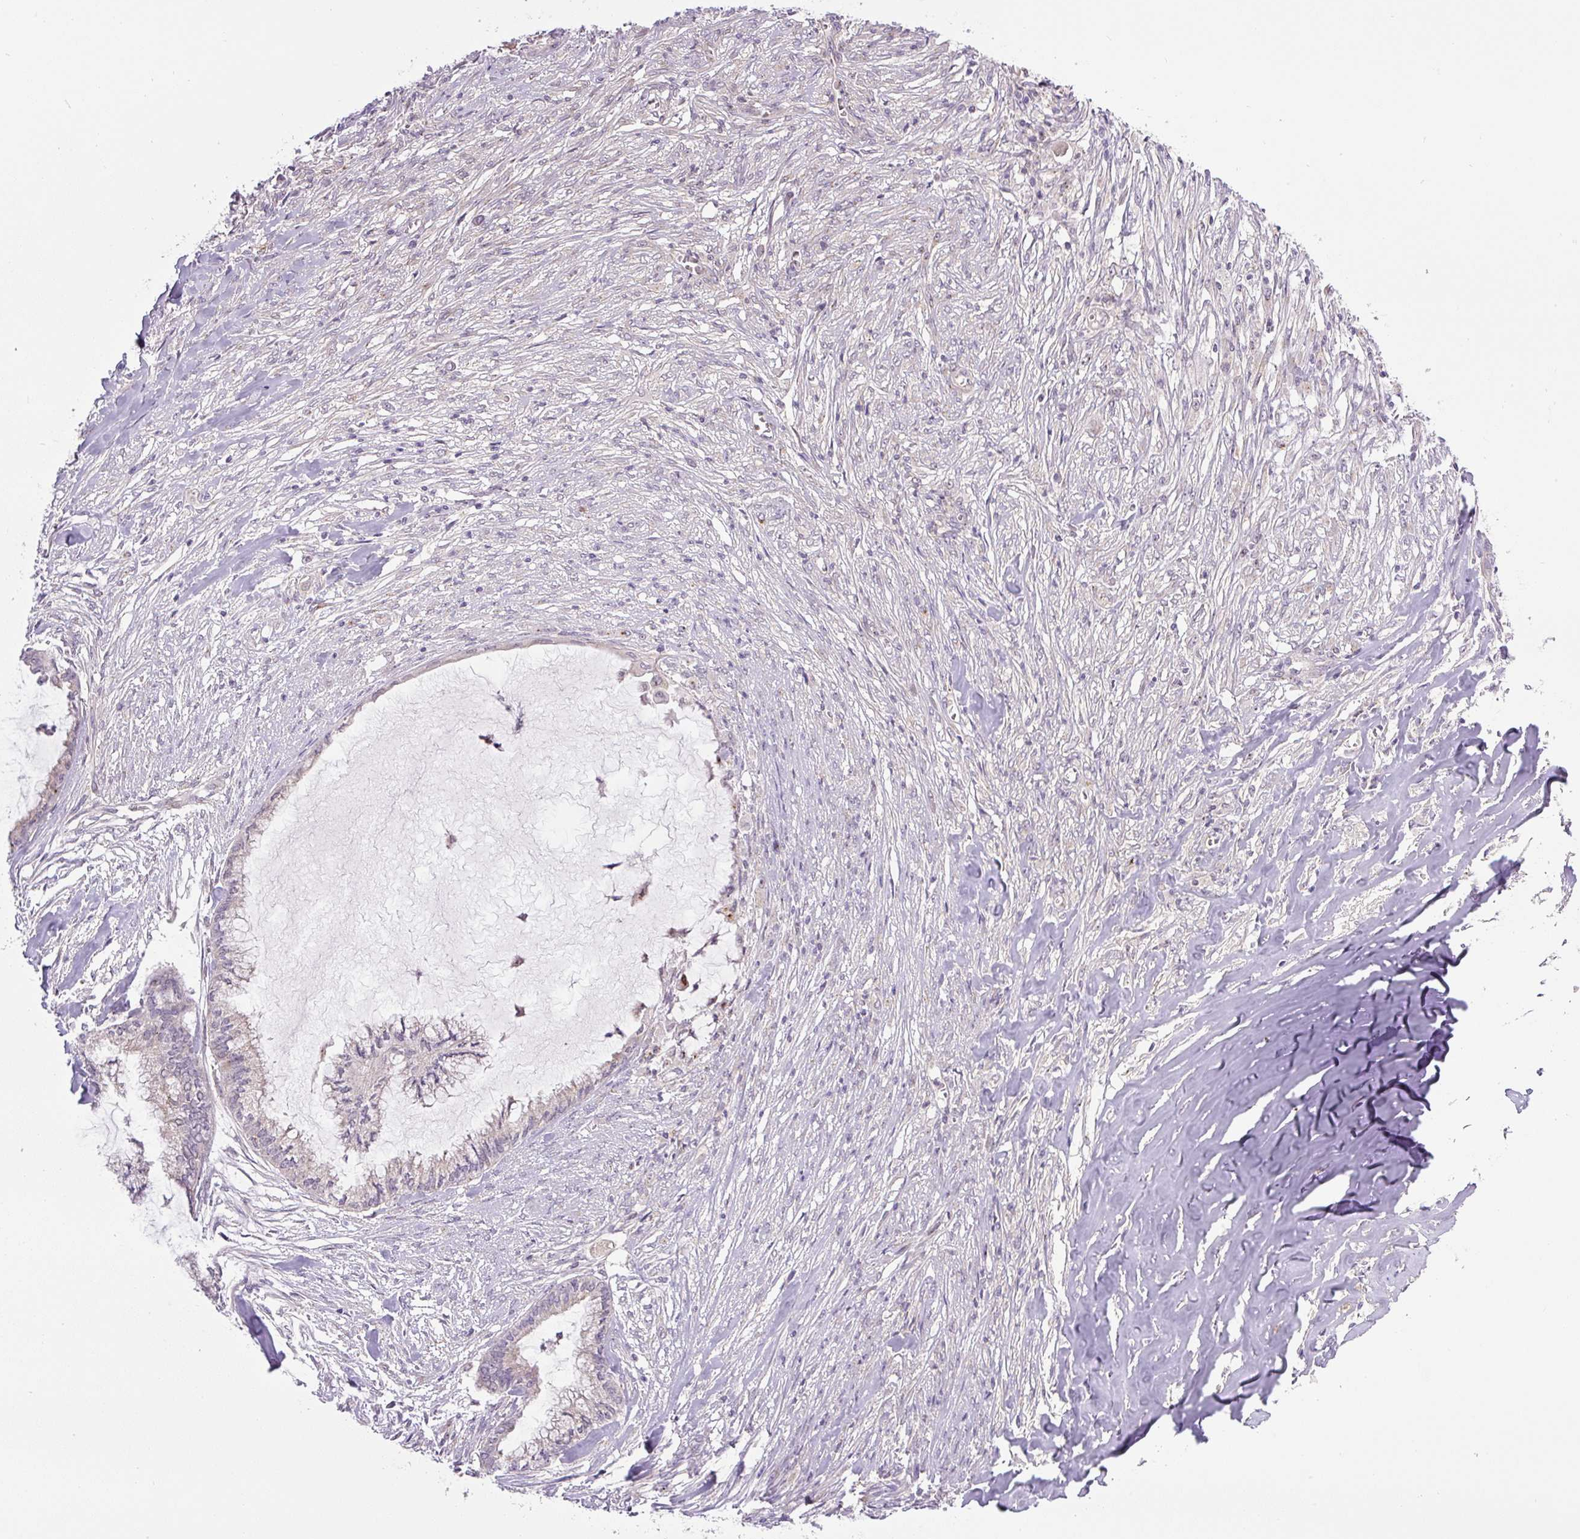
{"staining": {"intensity": "moderate", "quantity": "<25%", "location": "cytoplasmic/membranous"}, "tissue": "endometrial cancer", "cell_type": "Tumor cells", "image_type": "cancer", "snomed": [{"axis": "morphology", "description": "Adenocarcinoma, NOS"}, {"axis": "topography", "description": "Endometrium"}], "caption": "A histopathology image of endometrial adenocarcinoma stained for a protein displays moderate cytoplasmic/membranous brown staining in tumor cells.", "gene": "PCM1", "patient": {"sex": "female", "age": 86}}